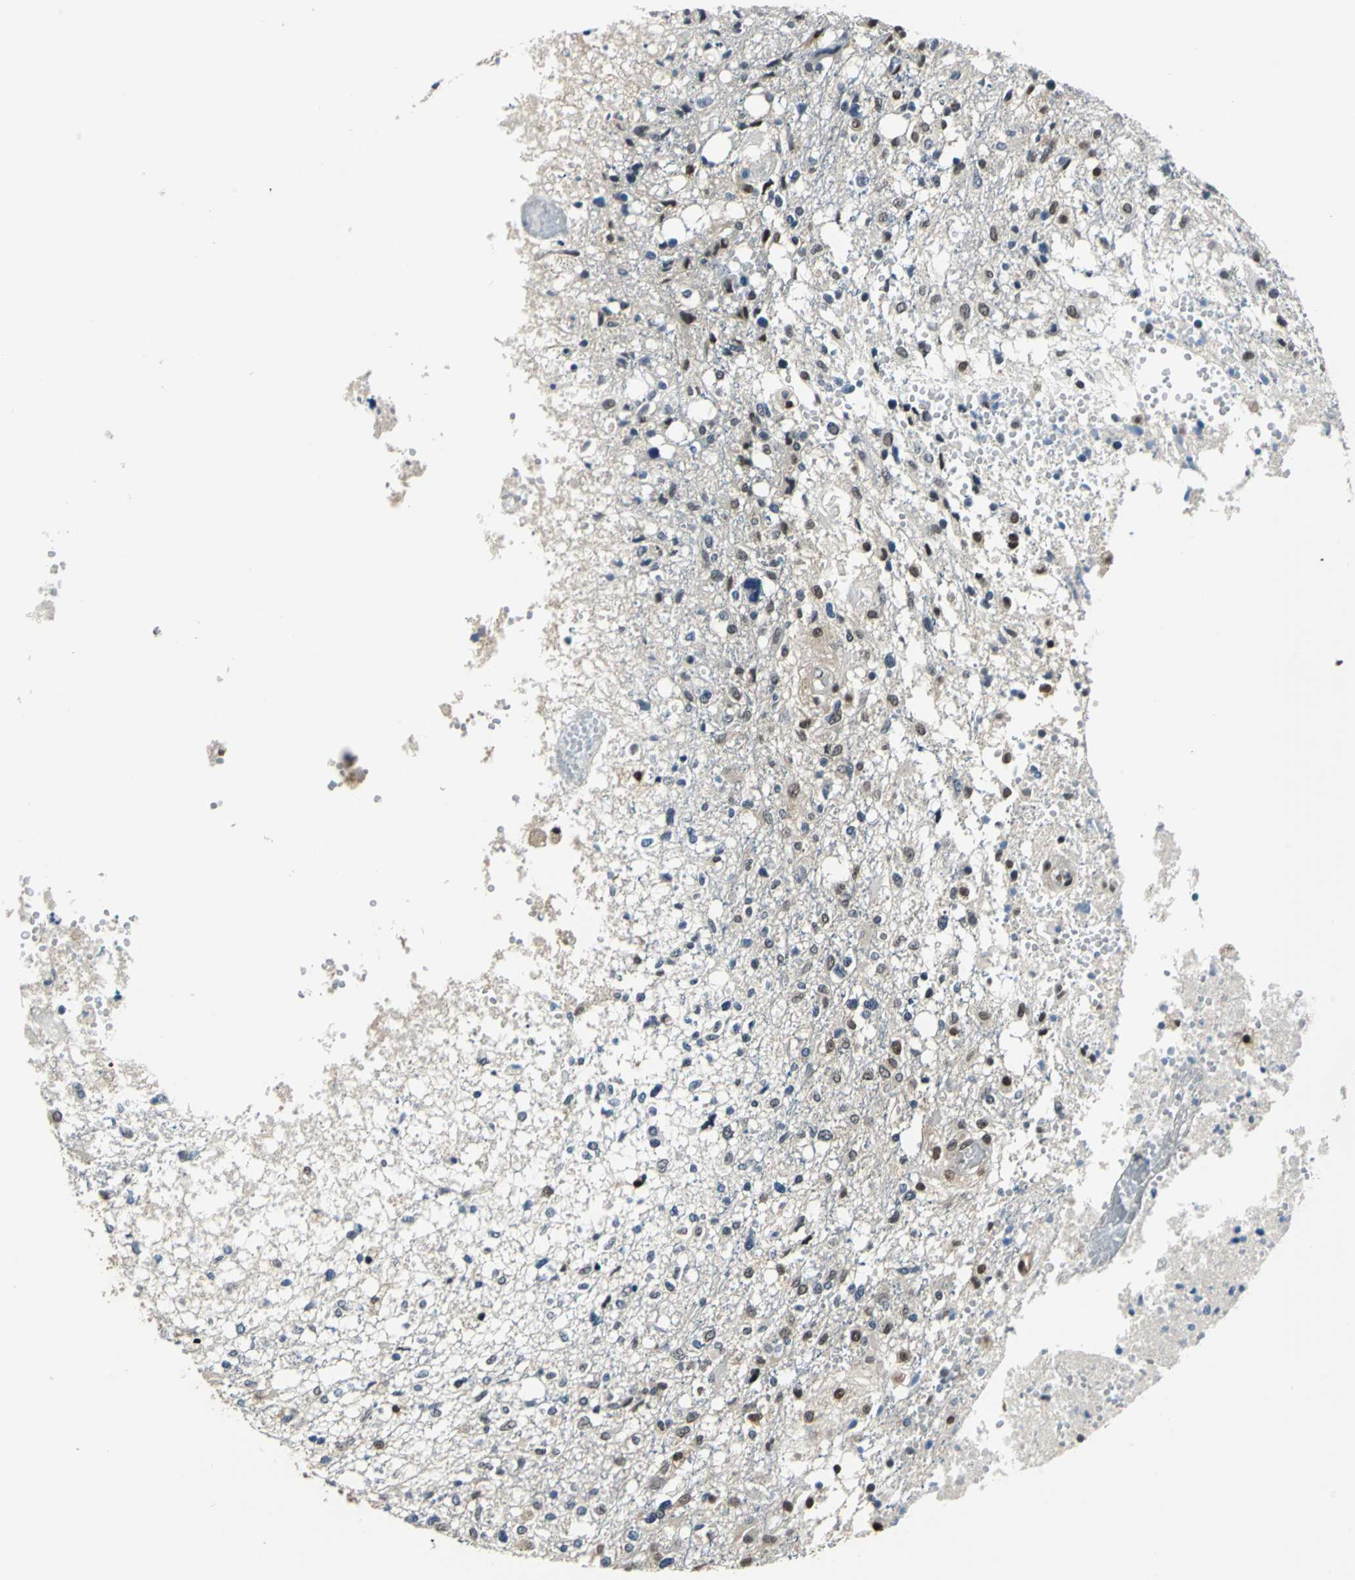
{"staining": {"intensity": "moderate", "quantity": ">75%", "location": "cytoplasmic/membranous,nuclear"}, "tissue": "glioma", "cell_type": "Tumor cells", "image_type": "cancer", "snomed": [{"axis": "morphology", "description": "Glioma, malignant, High grade"}, {"axis": "topography", "description": "Cerebral cortex"}], "caption": "Immunohistochemical staining of malignant high-grade glioma reveals moderate cytoplasmic/membranous and nuclear protein expression in about >75% of tumor cells.", "gene": "PSME1", "patient": {"sex": "male", "age": 76}}